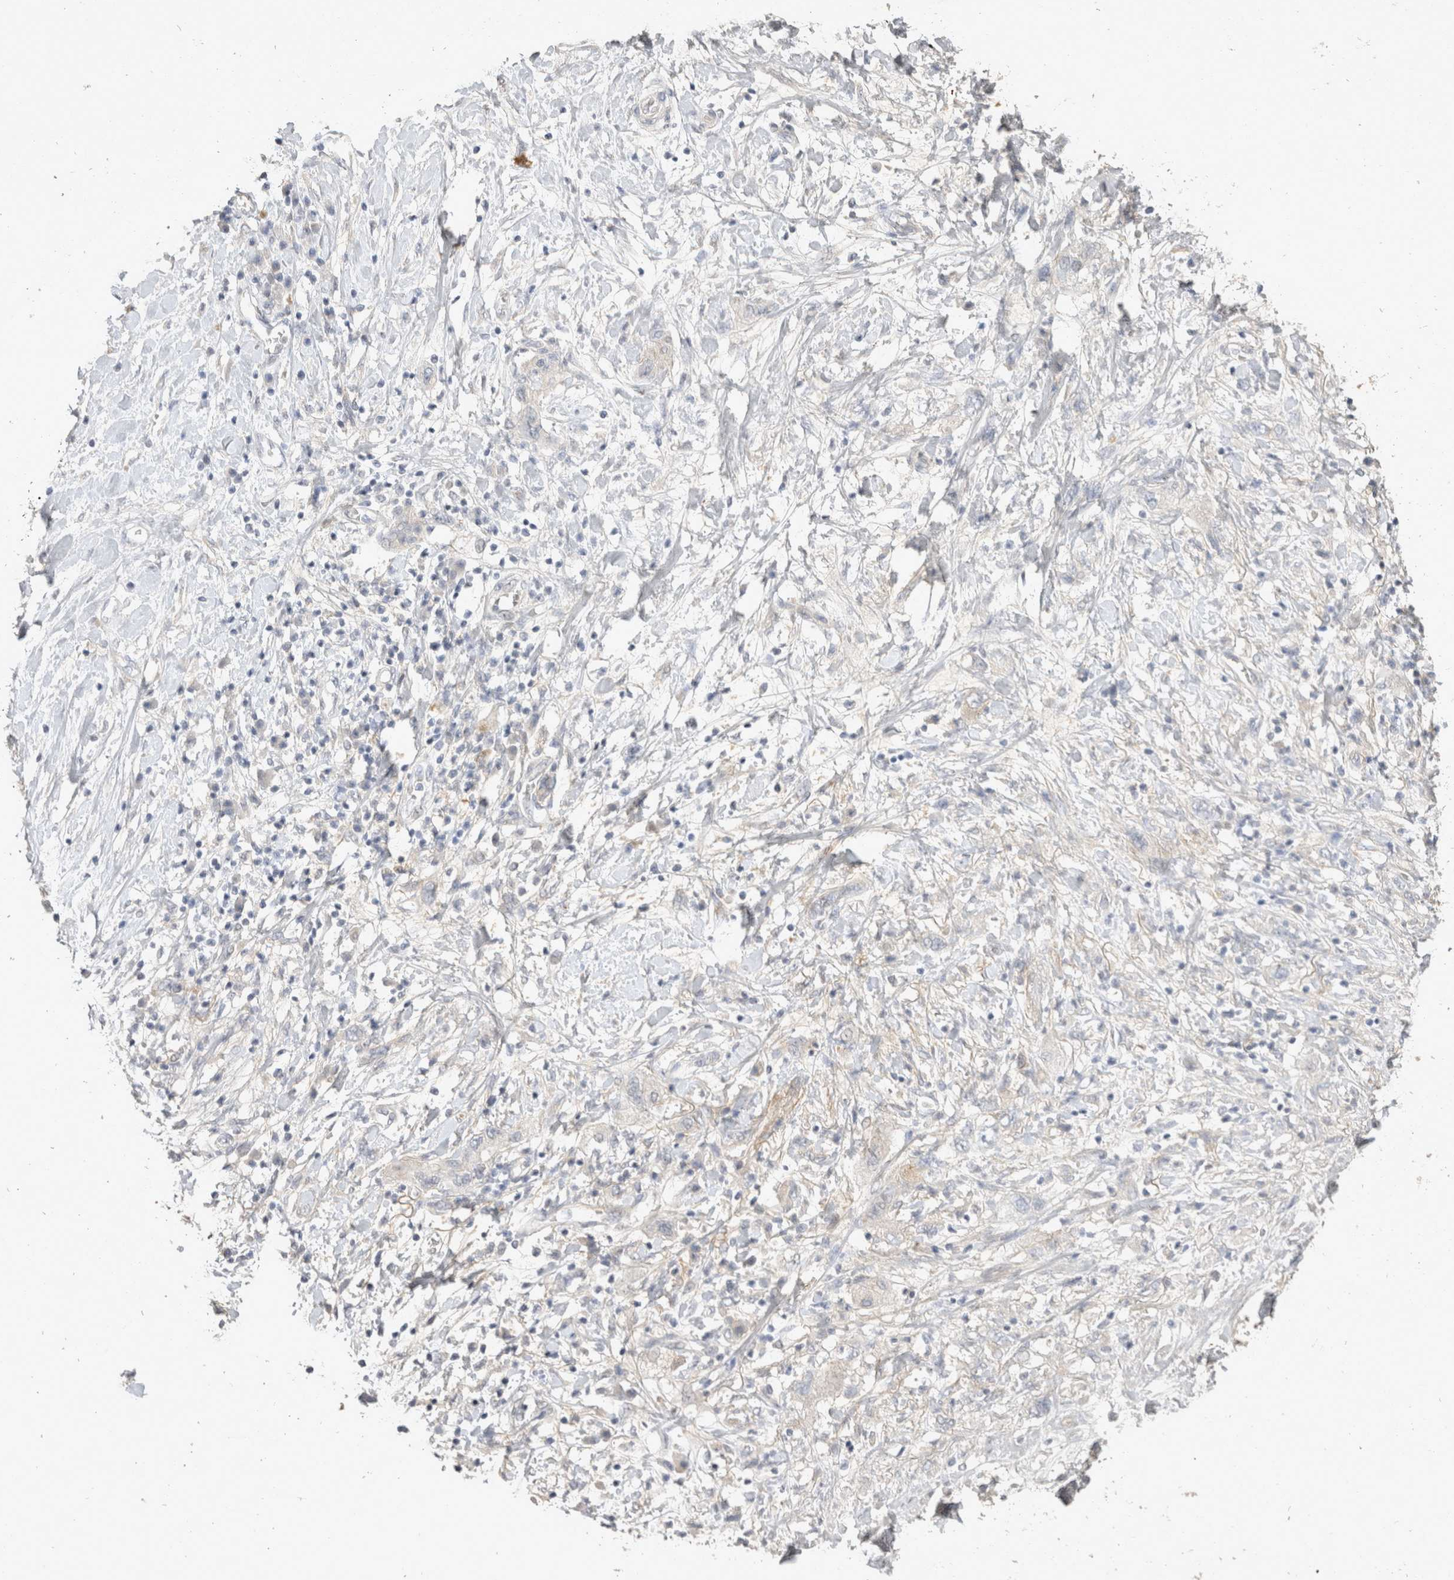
{"staining": {"intensity": "weak", "quantity": "25%-75%", "location": "cytoplasmic/membranous"}, "tissue": "pancreatic cancer", "cell_type": "Tumor cells", "image_type": "cancer", "snomed": [{"axis": "morphology", "description": "Adenocarcinoma, NOS"}, {"axis": "topography", "description": "Pancreas"}], "caption": "Immunohistochemical staining of human adenocarcinoma (pancreatic) exhibits weak cytoplasmic/membranous protein expression in about 25%-75% of tumor cells.", "gene": "TOM1L2", "patient": {"sex": "female", "age": 73}}